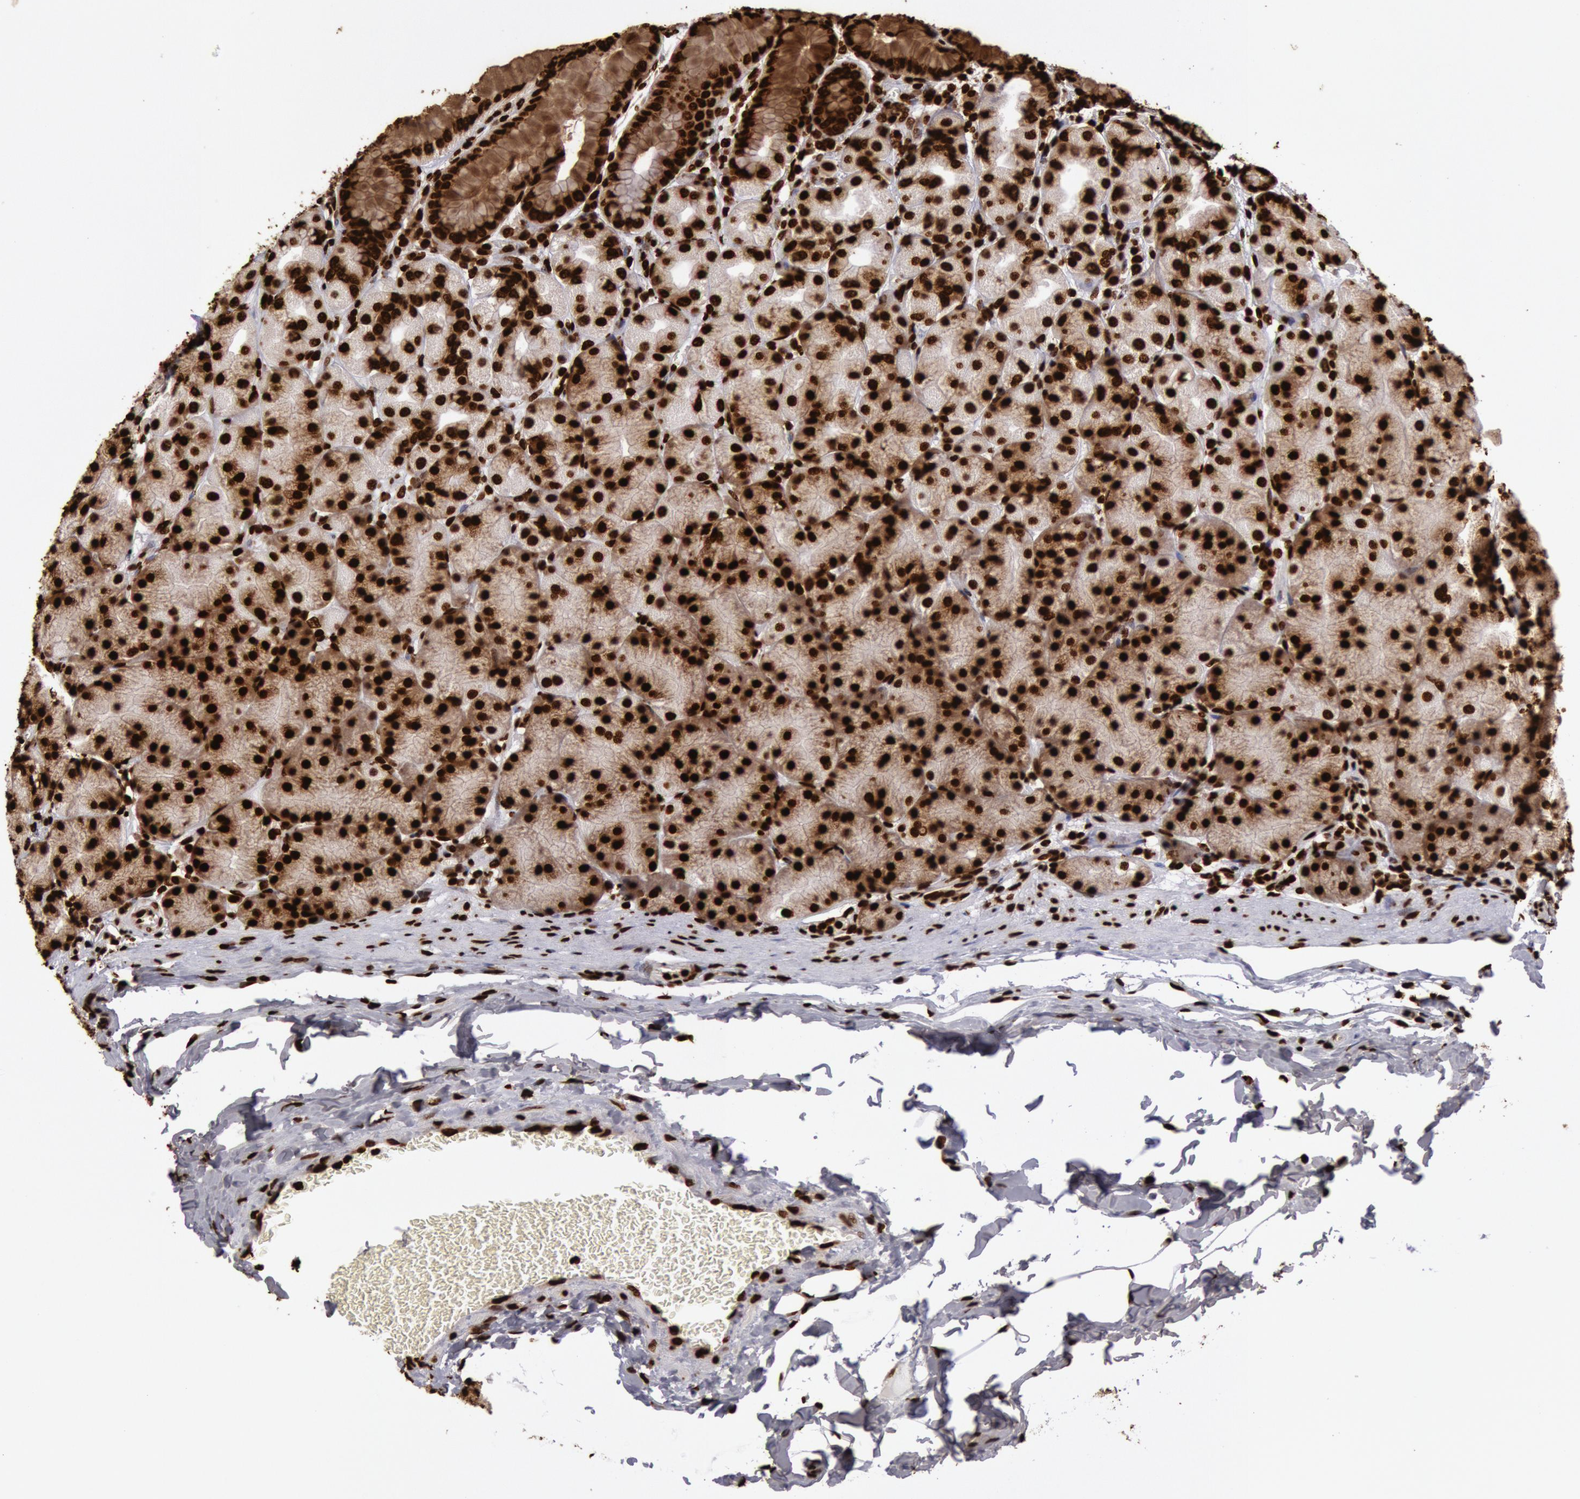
{"staining": {"intensity": "strong", "quantity": ">75%", "location": "nuclear"}, "tissue": "stomach", "cell_type": "Glandular cells", "image_type": "normal", "snomed": [{"axis": "morphology", "description": "Normal tissue, NOS"}, {"axis": "topography", "description": "Stomach, upper"}], "caption": "Normal stomach exhibits strong nuclear expression in approximately >75% of glandular cells, visualized by immunohistochemistry.", "gene": "H3", "patient": {"sex": "female", "age": 56}}